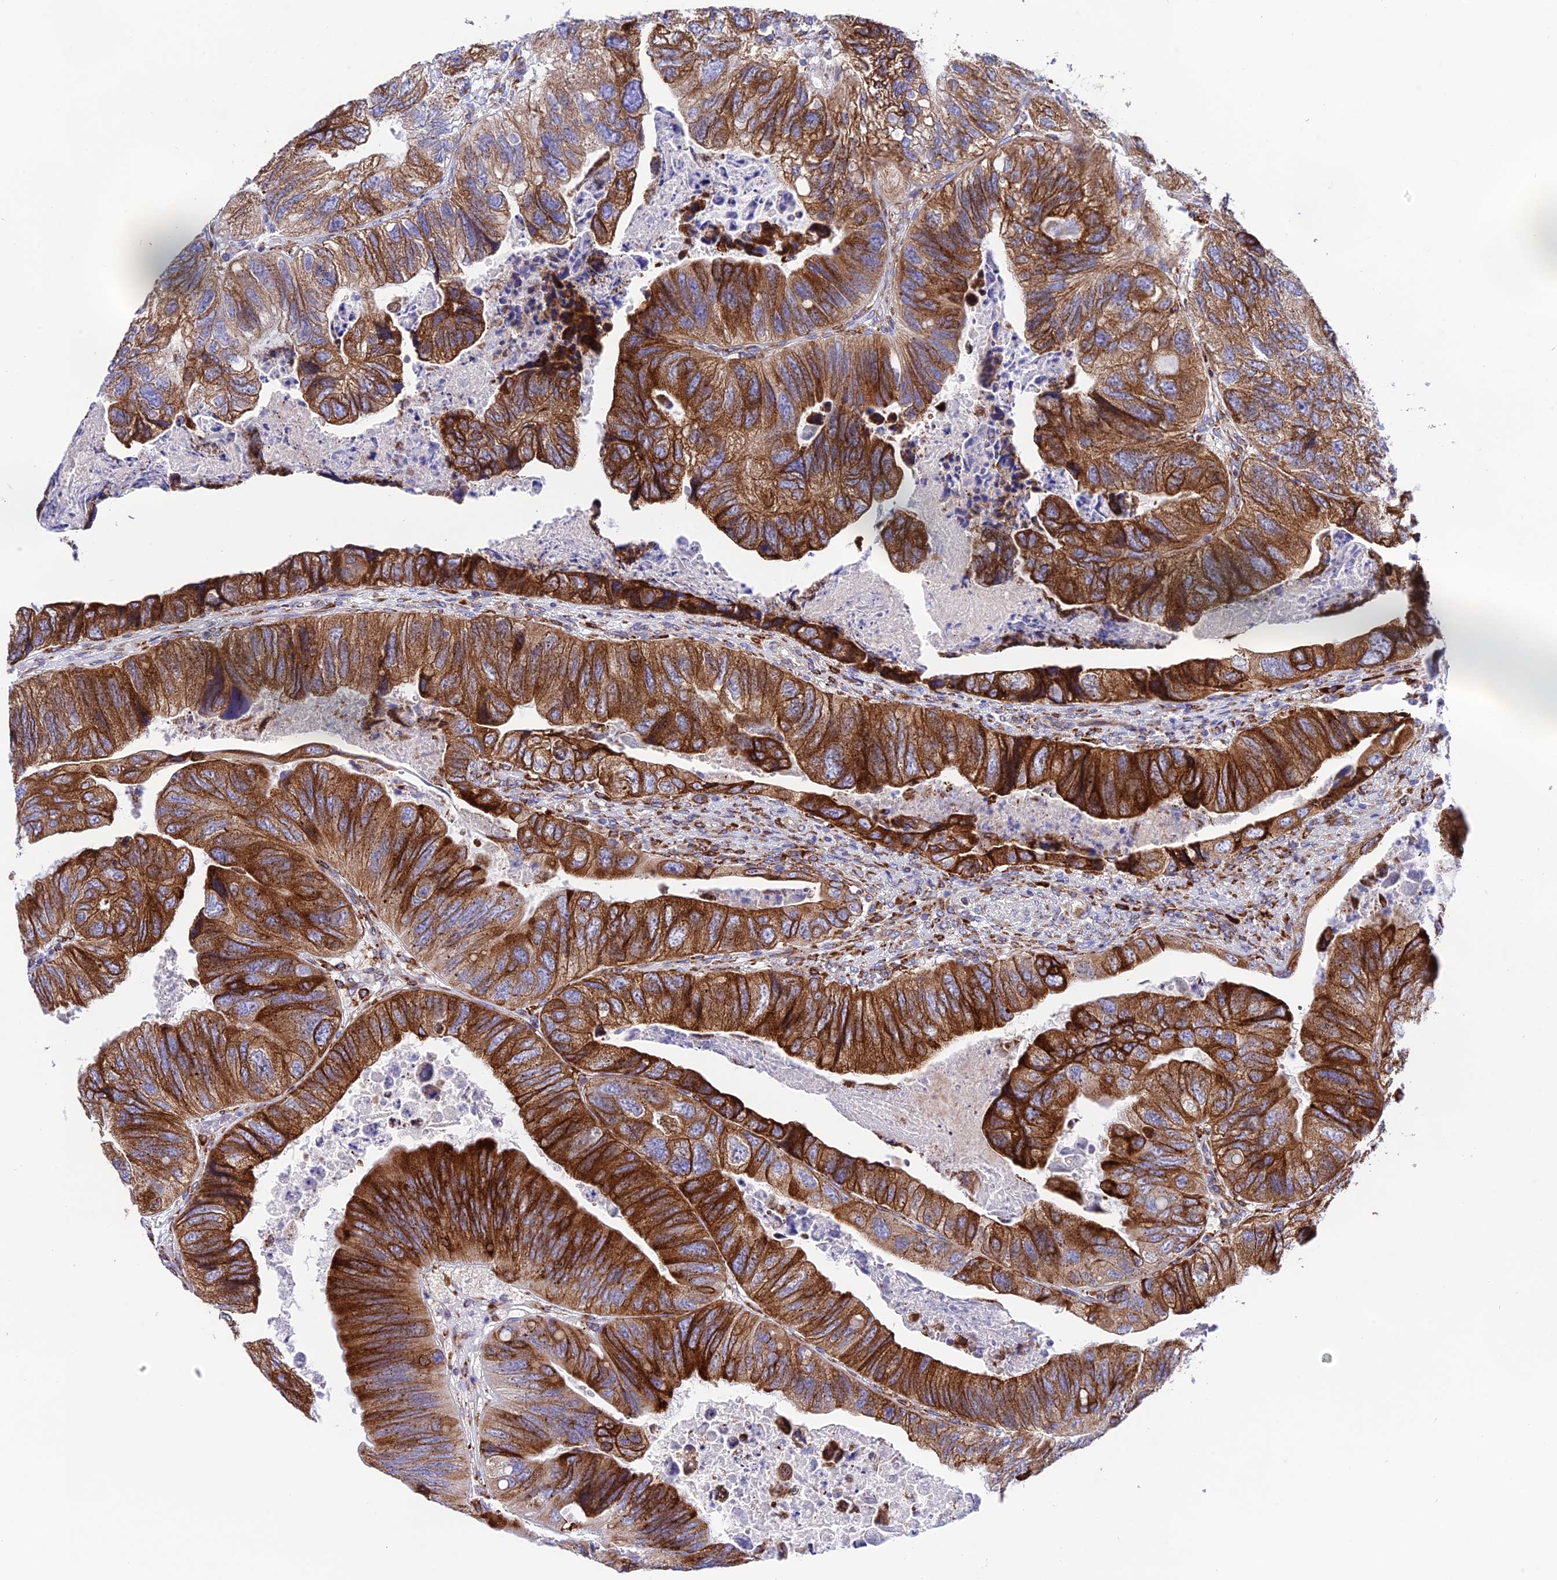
{"staining": {"intensity": "strong", "quantity": ">75%", "location": "cytoplasmic/membranous"}, "tissue": "colorectal cancer", "cell_type": "Tumor cells", "image_type": "cancer", "snomed": [{"axis": "morphology", "description": "Adenocarcinoma, NOS"}, {"axis": "topography", "description": "Rectum"}], "caption": "Human colorectal cancer stained with a brown dye displays strong cytoplasmic/membranous positive expression in about >75% of tumor cells.", "gene": "TUBGCP6", "patient": {"sex": "male", "age": 63}}